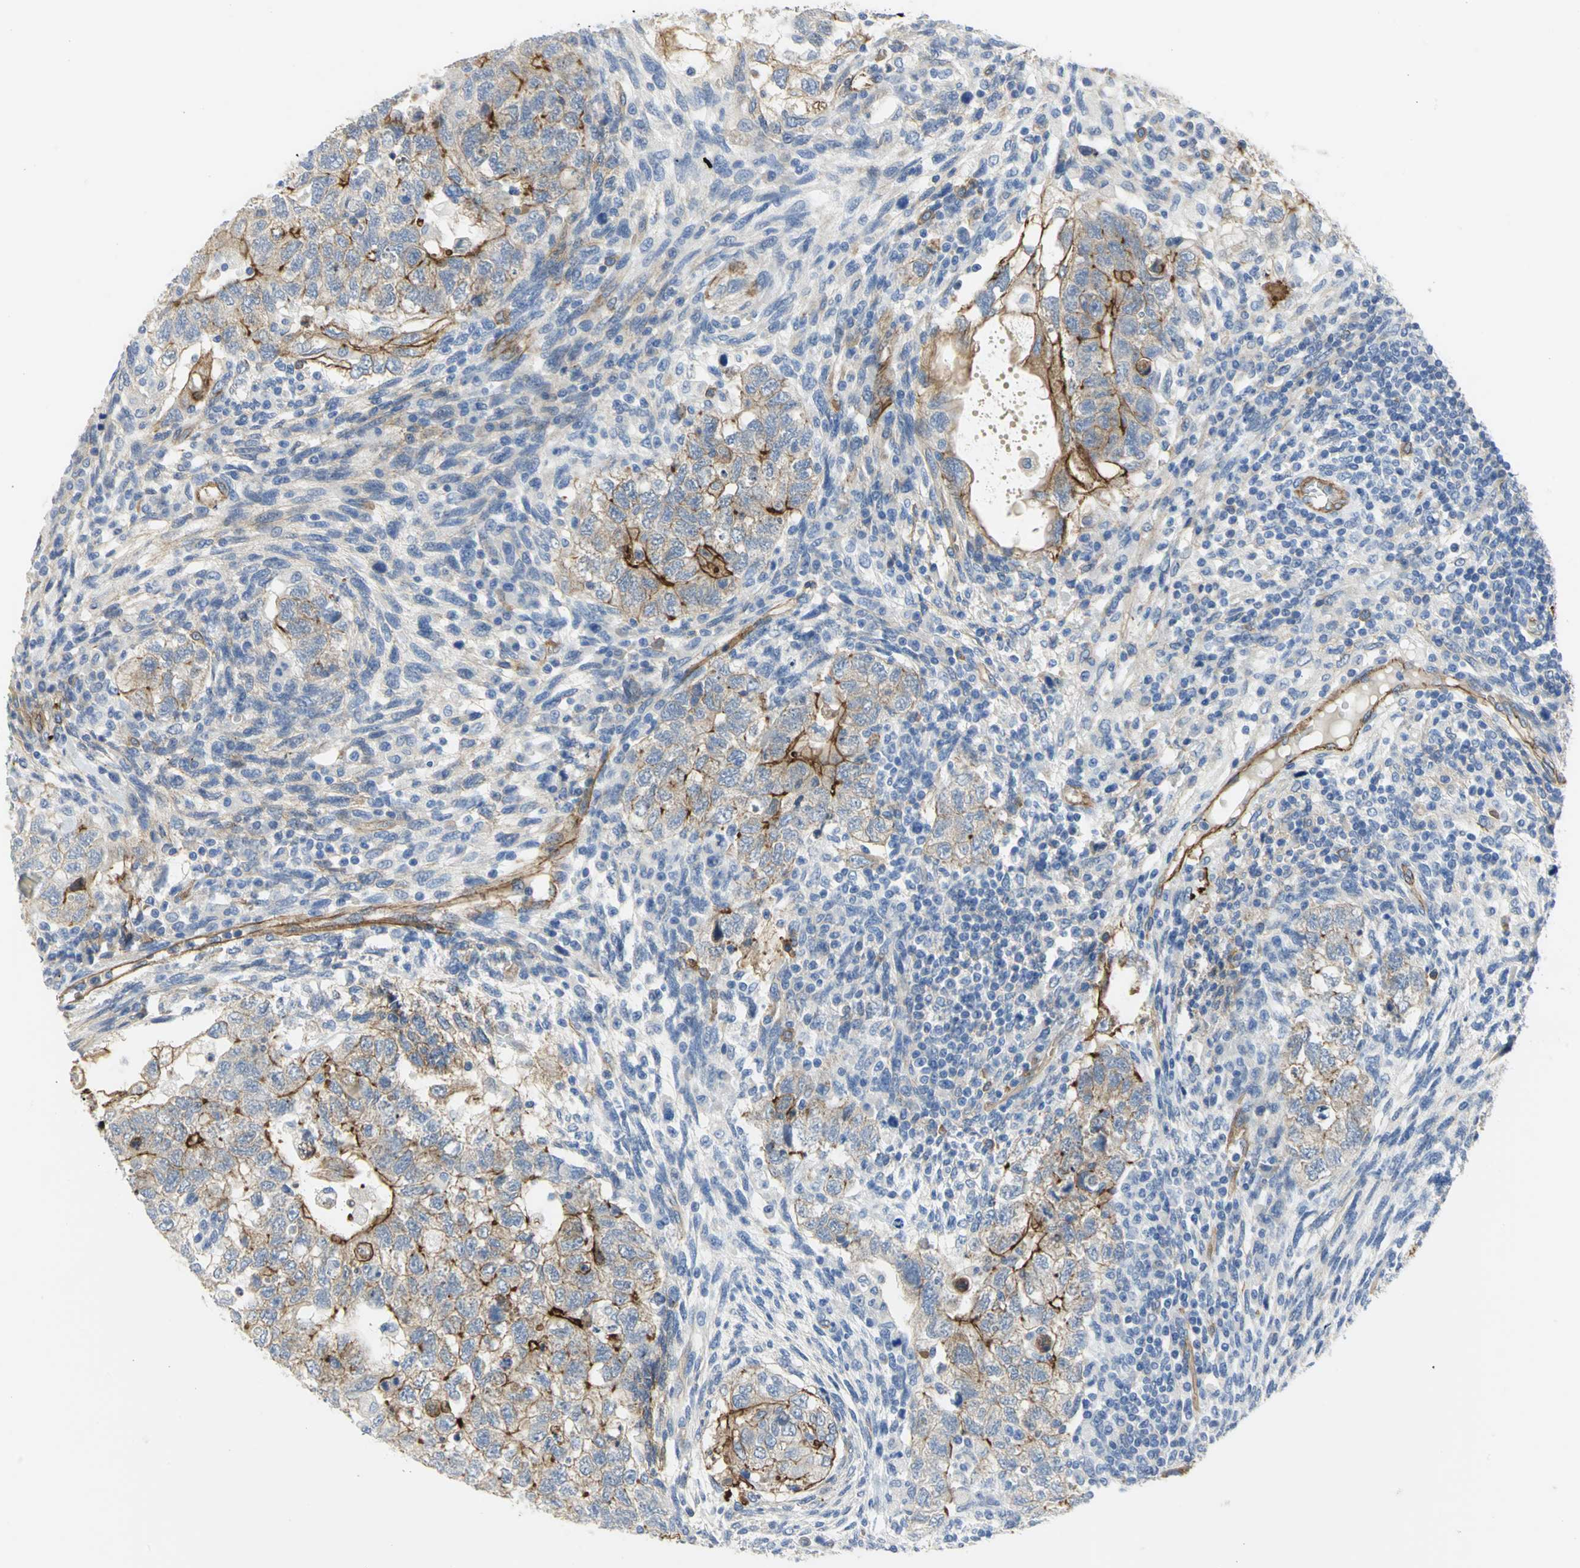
{"staining": {"intensity": "moderate", "quantity": ">75%", "location": "cytoplasmic/membranous"}, "tissue": "testis cancer", "cell_type": "Tumor cells", "image_type": "cancer", "snomed": [{"axis": "morphology", "description": "Normal tissue, NOS"}, {"axis": "morphology", "description": "Carcinoma, Embryonal, NOS"}, {"axis": "topography", "description": "Testis"}], "caption": "Approximately >75% of tumor cells in testis cancer demonstrate moderate cytoplasmic/membranous protein expression as visualized by brown immunohistochemical staining.", "gene": "FLNB", "patient": {"sex": "male", "age": 36}}